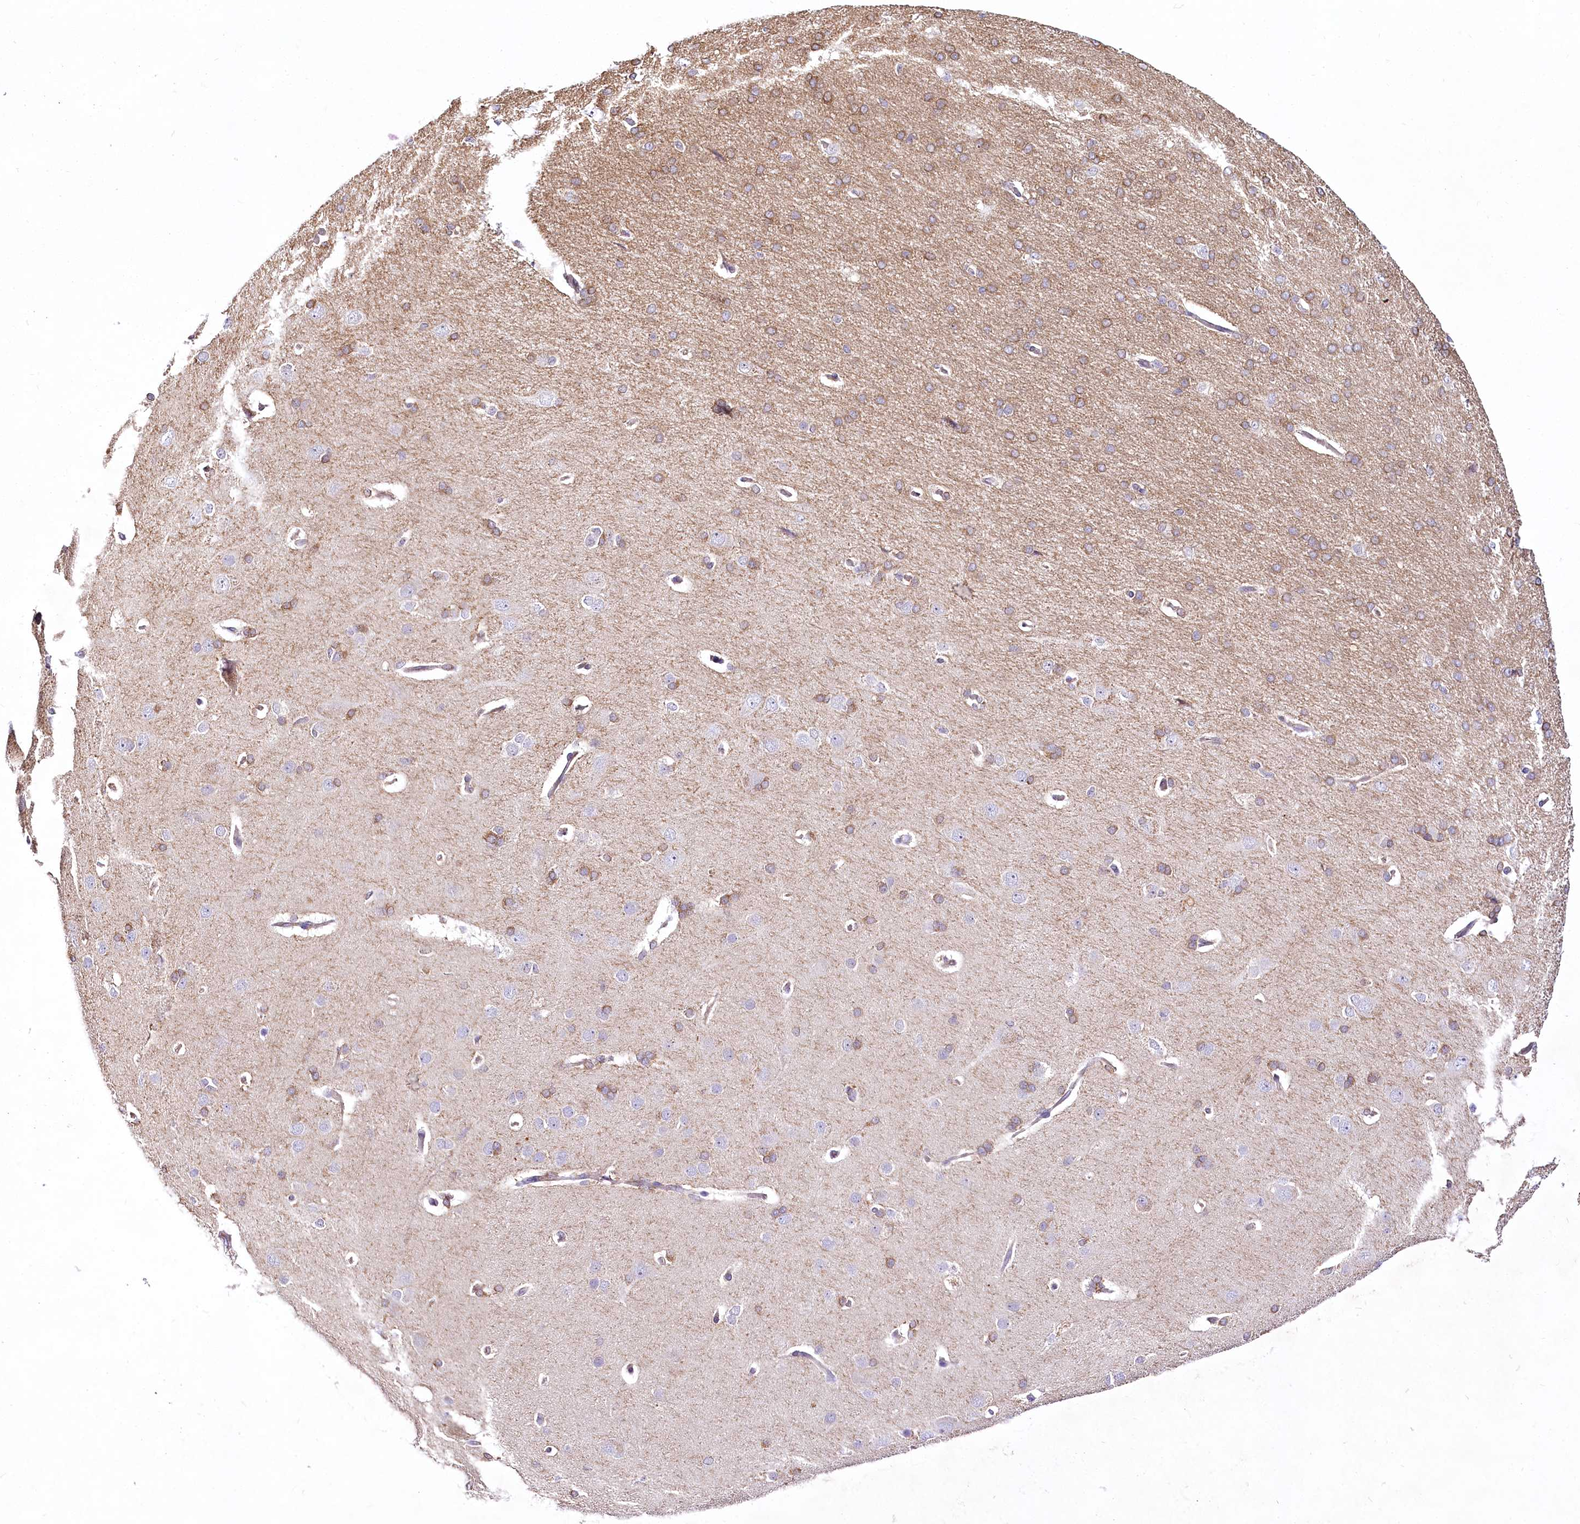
{"staining": {"intensity": "weak", "quantity": ">75%", "location": "cytoplasmic/membranous"}, "tissue": "cerebral cortex", "cell_type": "Endothelial cells", "image_type": "normal", "snomed": [{"axis": "morphology", "description": "Normal tissue, NOS"}, {"axis": "topography", "description": "Cerebral cortex"}], "caption": "IHC image of unremarkable human cerebral cortex stained for a protein (brown), which shows low levels of weak cytoplasmic/membranous positivity in approximately >75% of endothelial cells.", "gene": "VWA5A", "patient": {"sex": "male", "age": 62}}